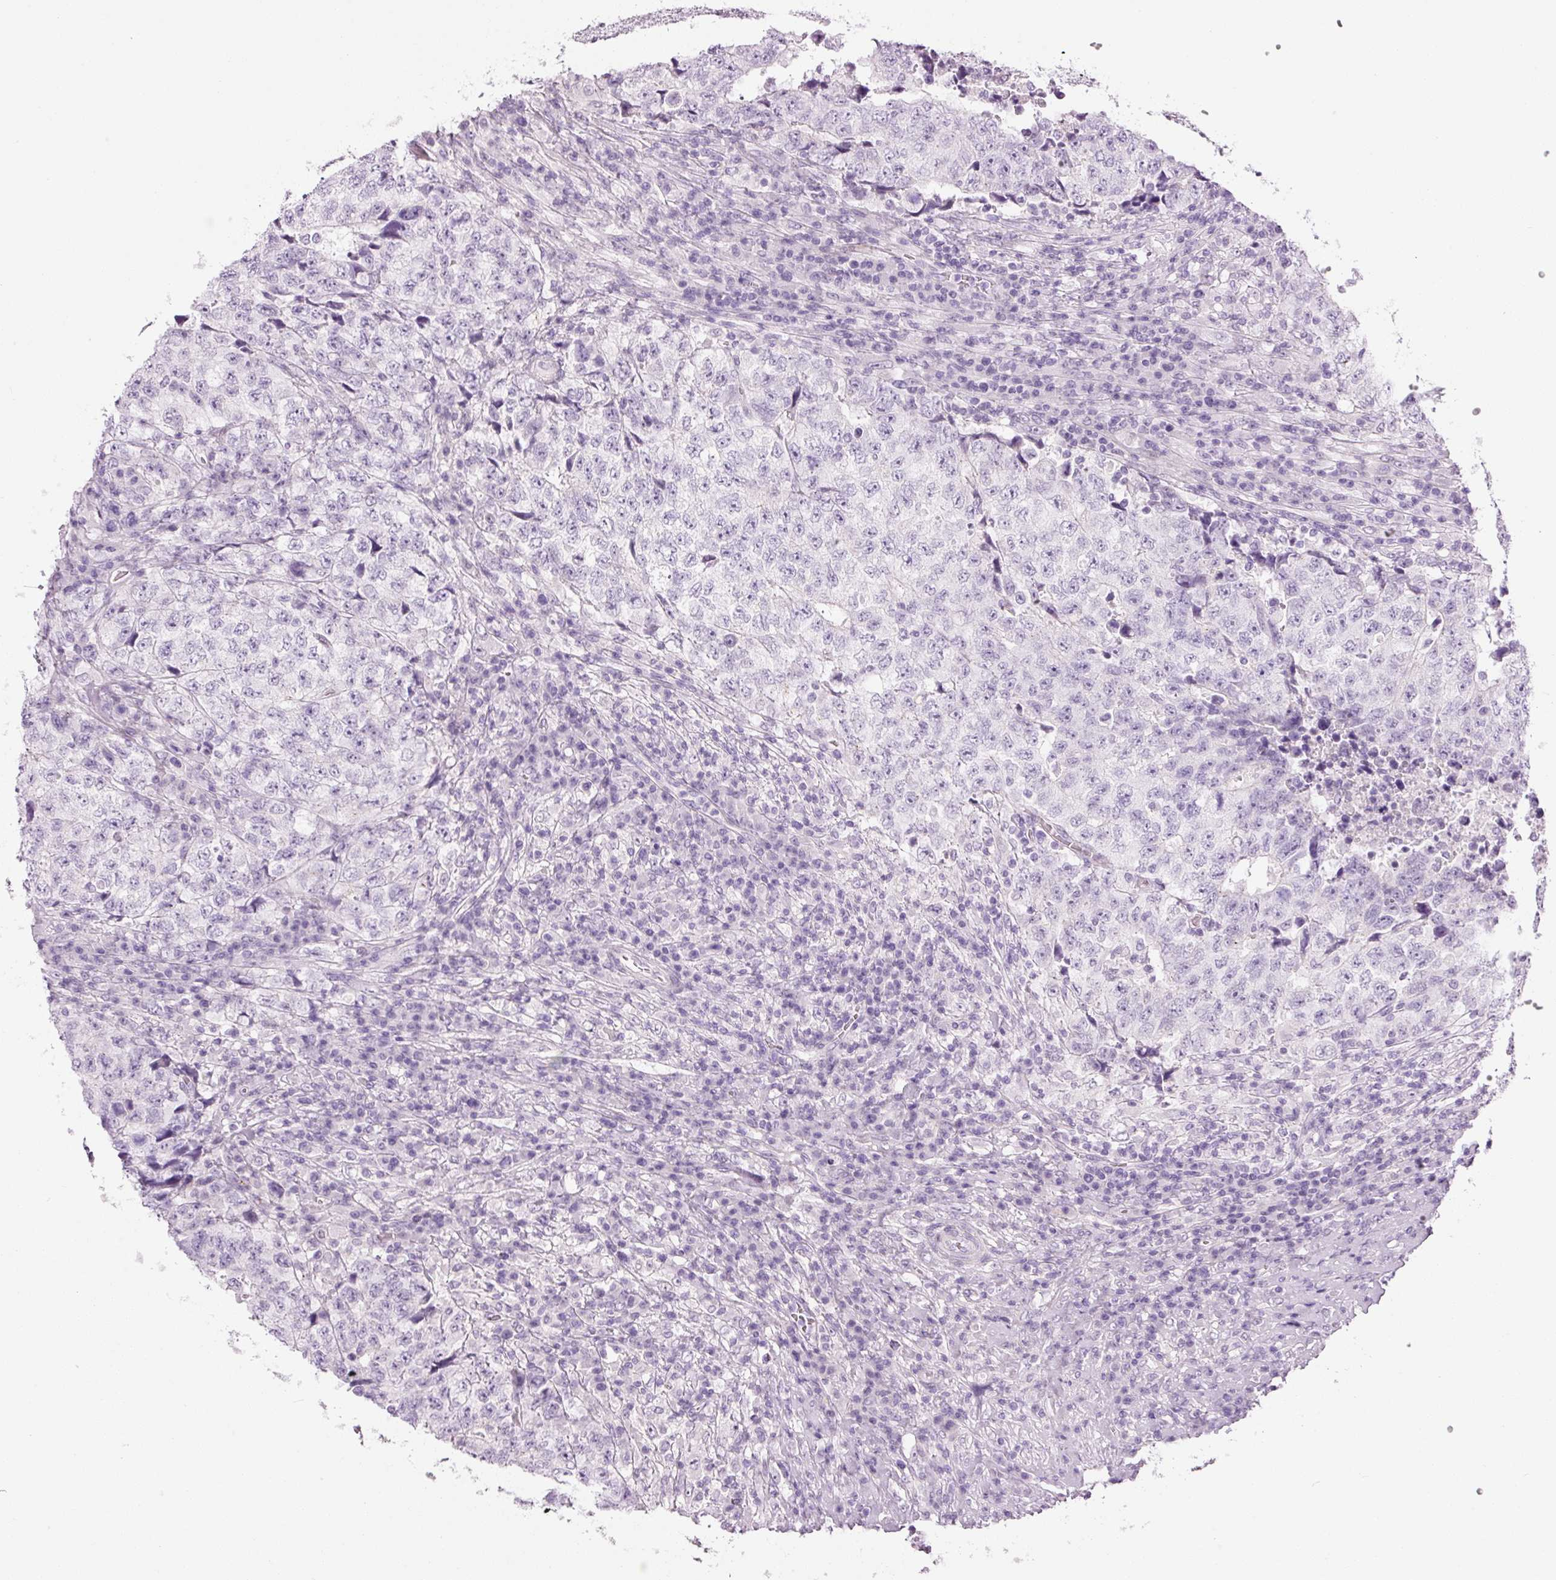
{"staining": {"intensity": "negative", "quantity": "none", "location": "none"}, "tissue": "testis cancer", "cell_type": "Tumor cells", "image_type": "cancer", "snomed": [{"axis": "morphology", "description": "Necrosis, NOS"}, {"axis": "morphology", "description": "Carcinoma, Embryonal, NOS"}, {"axis": "topography", "description": "Testis"}], "caption": "Photomicrograph shows no protein positivity in tumor cells of testis cancer tissue.", "gene": "ANKRD20A1", "patient": {"sex": "male", "age": 19}}